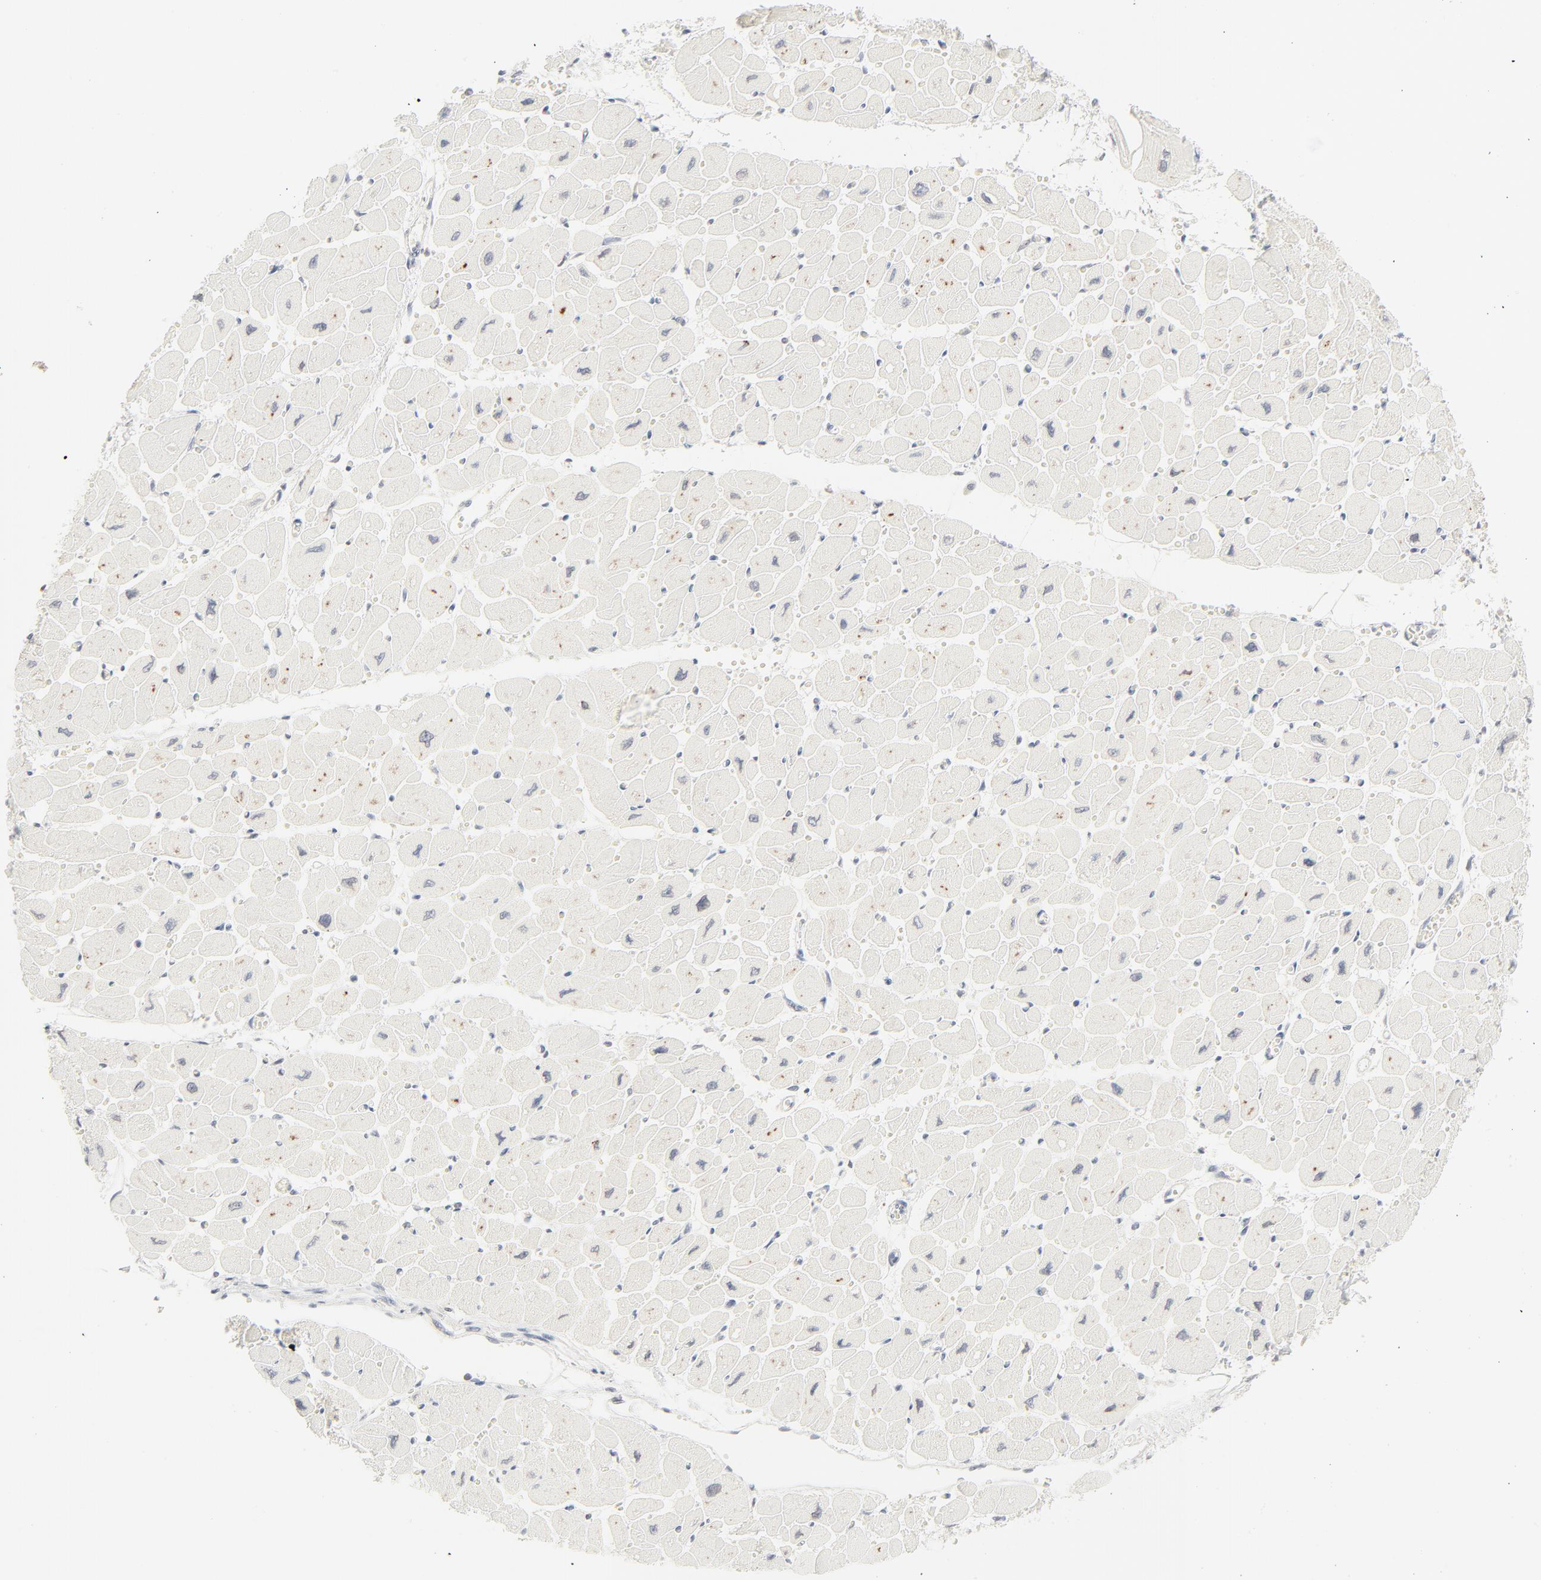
{"staining": {"intensity": "weak", "quantity": "25%-75%", "location": "cytoplasmic/membranous,nuclear"}, "tissue": "heart muscle", "cell_type": "Cardiomyocytes", "image_type": "normal", "snomed": [{"axis": "morphology", "description": "Normal tissue, NOS"}, {"axis": "topography", "description": "Heart"}], "caption": "A brown stain shows weak cytoplasmic/membranous,nuclear staining of a protein in cardiomyocytes of unremarkable heart muscle.", "gene": "MAD1L1", "patient": {"sex": "female", "age": 54}}